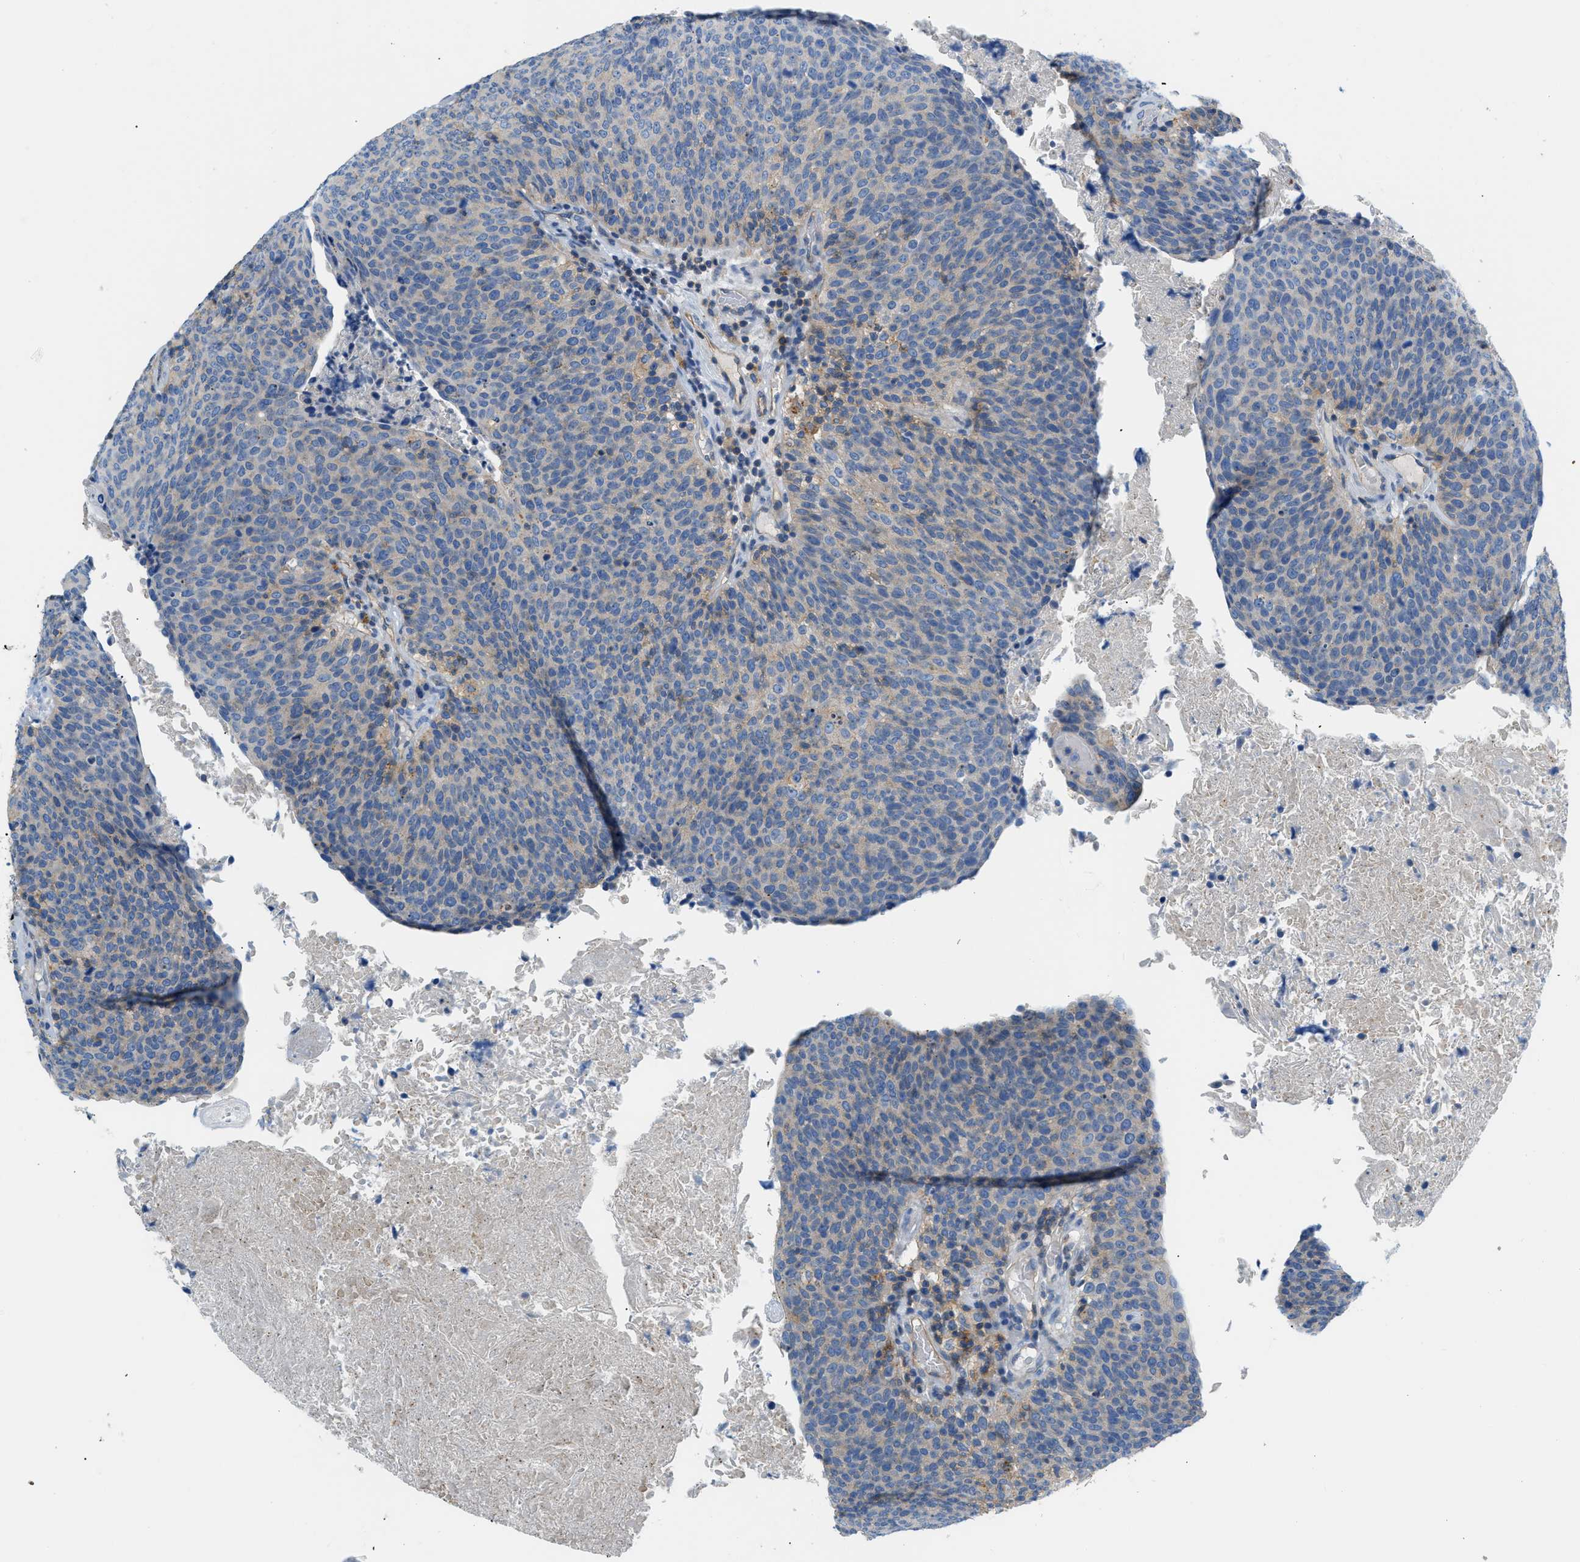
{"staining": {"intensity": "weak", "quantity": "<25%", "location": "cytoplasmic/membranous"}, "tissue": "head and neck cancer", "cell_type": "Tumor cells", "image_type": "cancer", "snomed": [{"axis": "morphology", "description": "Squamous cell carcinoma, NOS"}, {"axis": "morphology", "description": "Squamous cell carcinoma, metastatic, NOS"}, {"axis": "topography", "description": "Lymph node"}, {"axis": "topography", "description": "Head-Neck"}], "caption": "IHC micrograph of head and neck cancer stained for a protein (brown), which exhibits no positivity in tumor cells.", "gene": "ORAI1", "patient": {"sex": "male", "age": 62}}